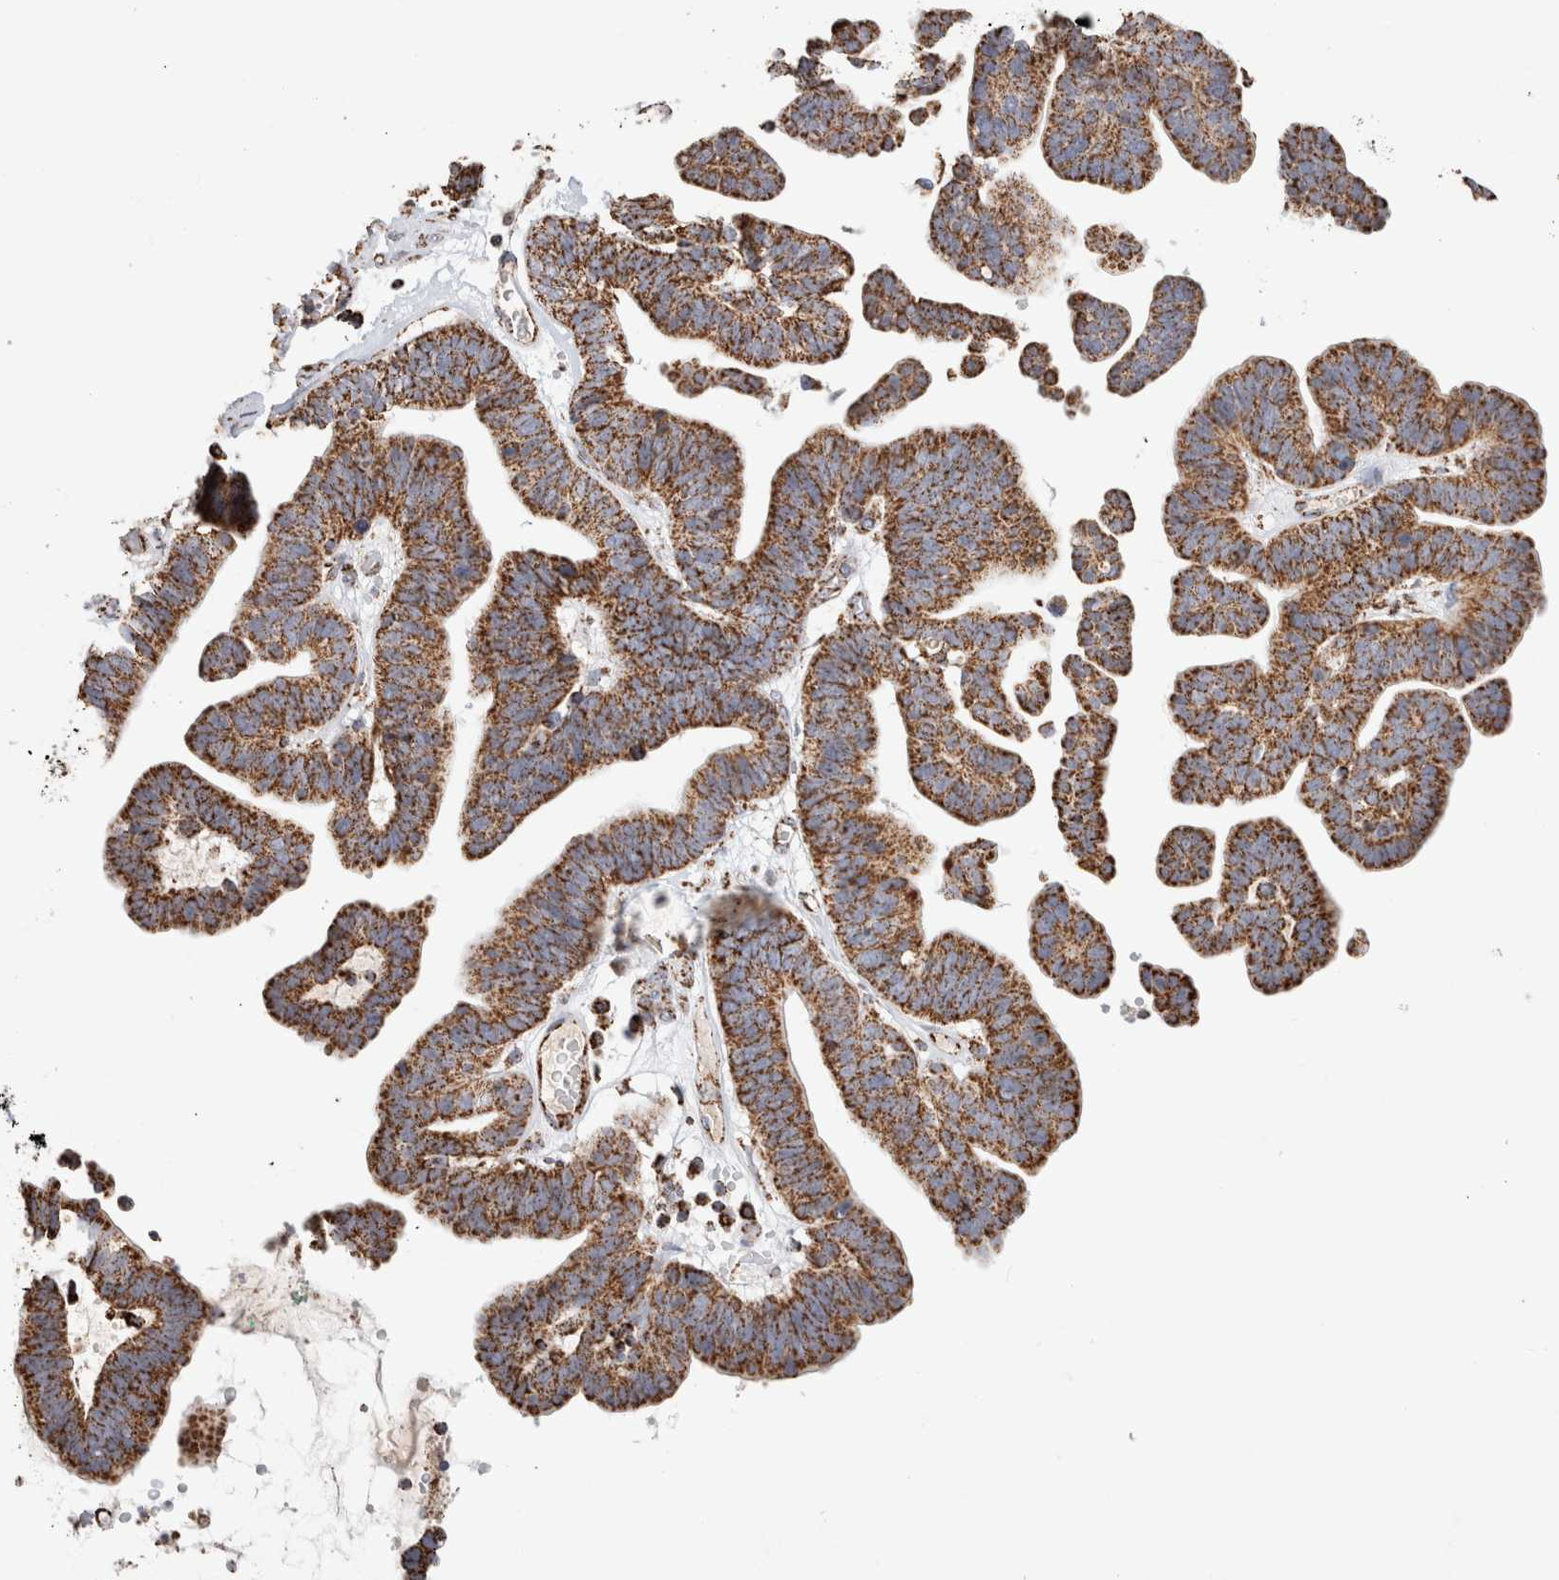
{"staining": {"intensity": "strong", "quantity": ">75%", "location": "cytoplasmic/membranous"}, "tissue": "ovarian cancer", "cell_type": "Tumor cells", "image_type": "cancer", "snomed": [{"axis": "morphology", "description": "Cystadenocarcinoma, serous, NOS"}, {"axis": "topography", "description": "Ovary"}], "caption": "The micrograph shows immunohistochemical staining of serous cystadenocarcinoma (ovarian). There is strong cytoplasmic/membranous positivity is present in about >75% of tumor cells.", "gene": "C1QBP", "patient": {"sex": "female", "age": 56}}